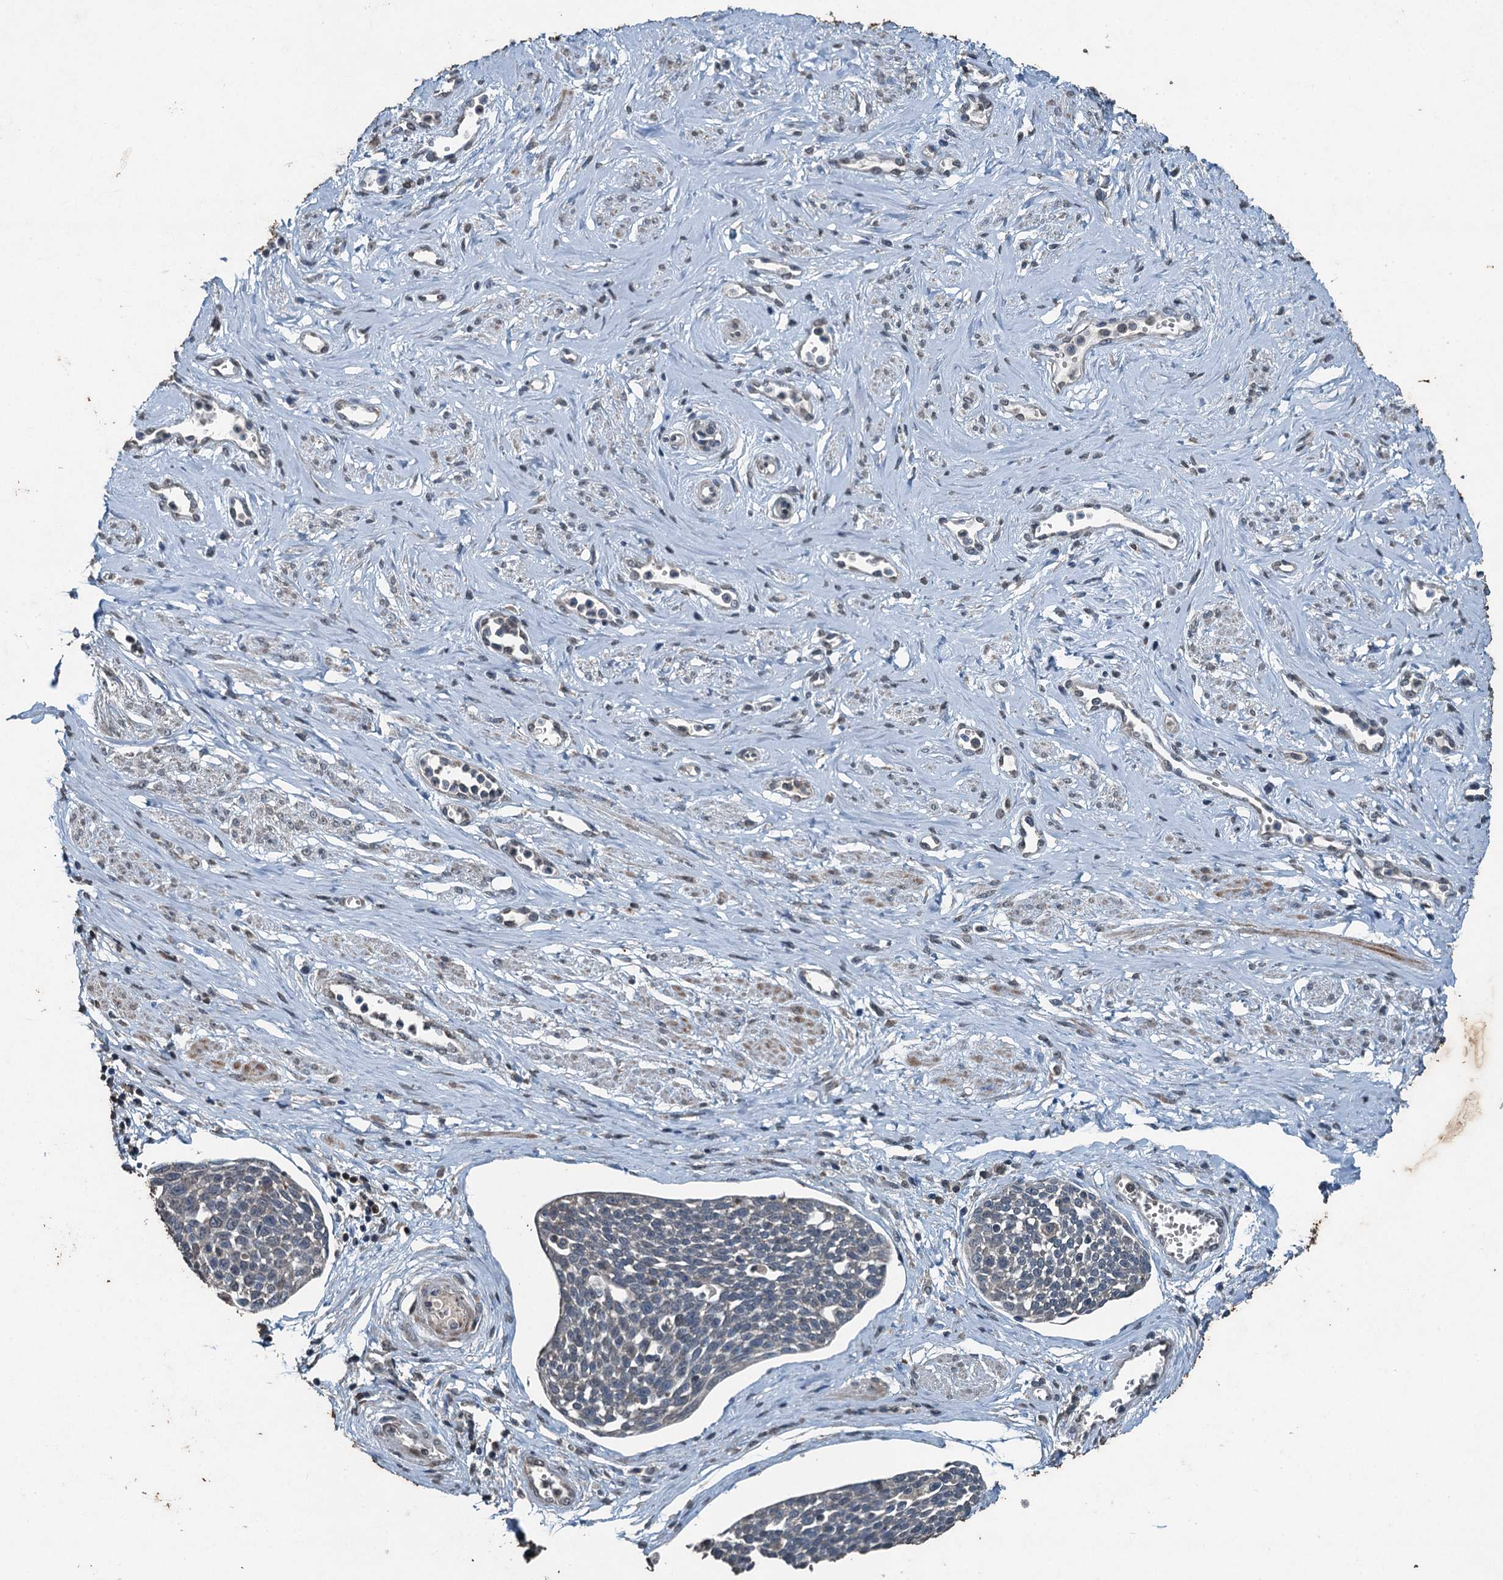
{"staining": {"intensity": "weak", "quantity": "<25%", "location": "cytoplasmic/membranous"}, "tissue": "cervical cancer", "cell_type": "Tumor cells", "image_type": "cancer", "snomed": [{"axis": "morphology", "description": "Squamous cell carcinoma, NOS"}, {"axis": "topography", "description": "Cervix"}], "caption": "This is a image of immunohistochemistry (IHC) staining of cervical squamous cell carcinoma, which shows no expression in tumor cells.", "gene": "TCTN1", "patient": {"sex": "female", "age": 34}}